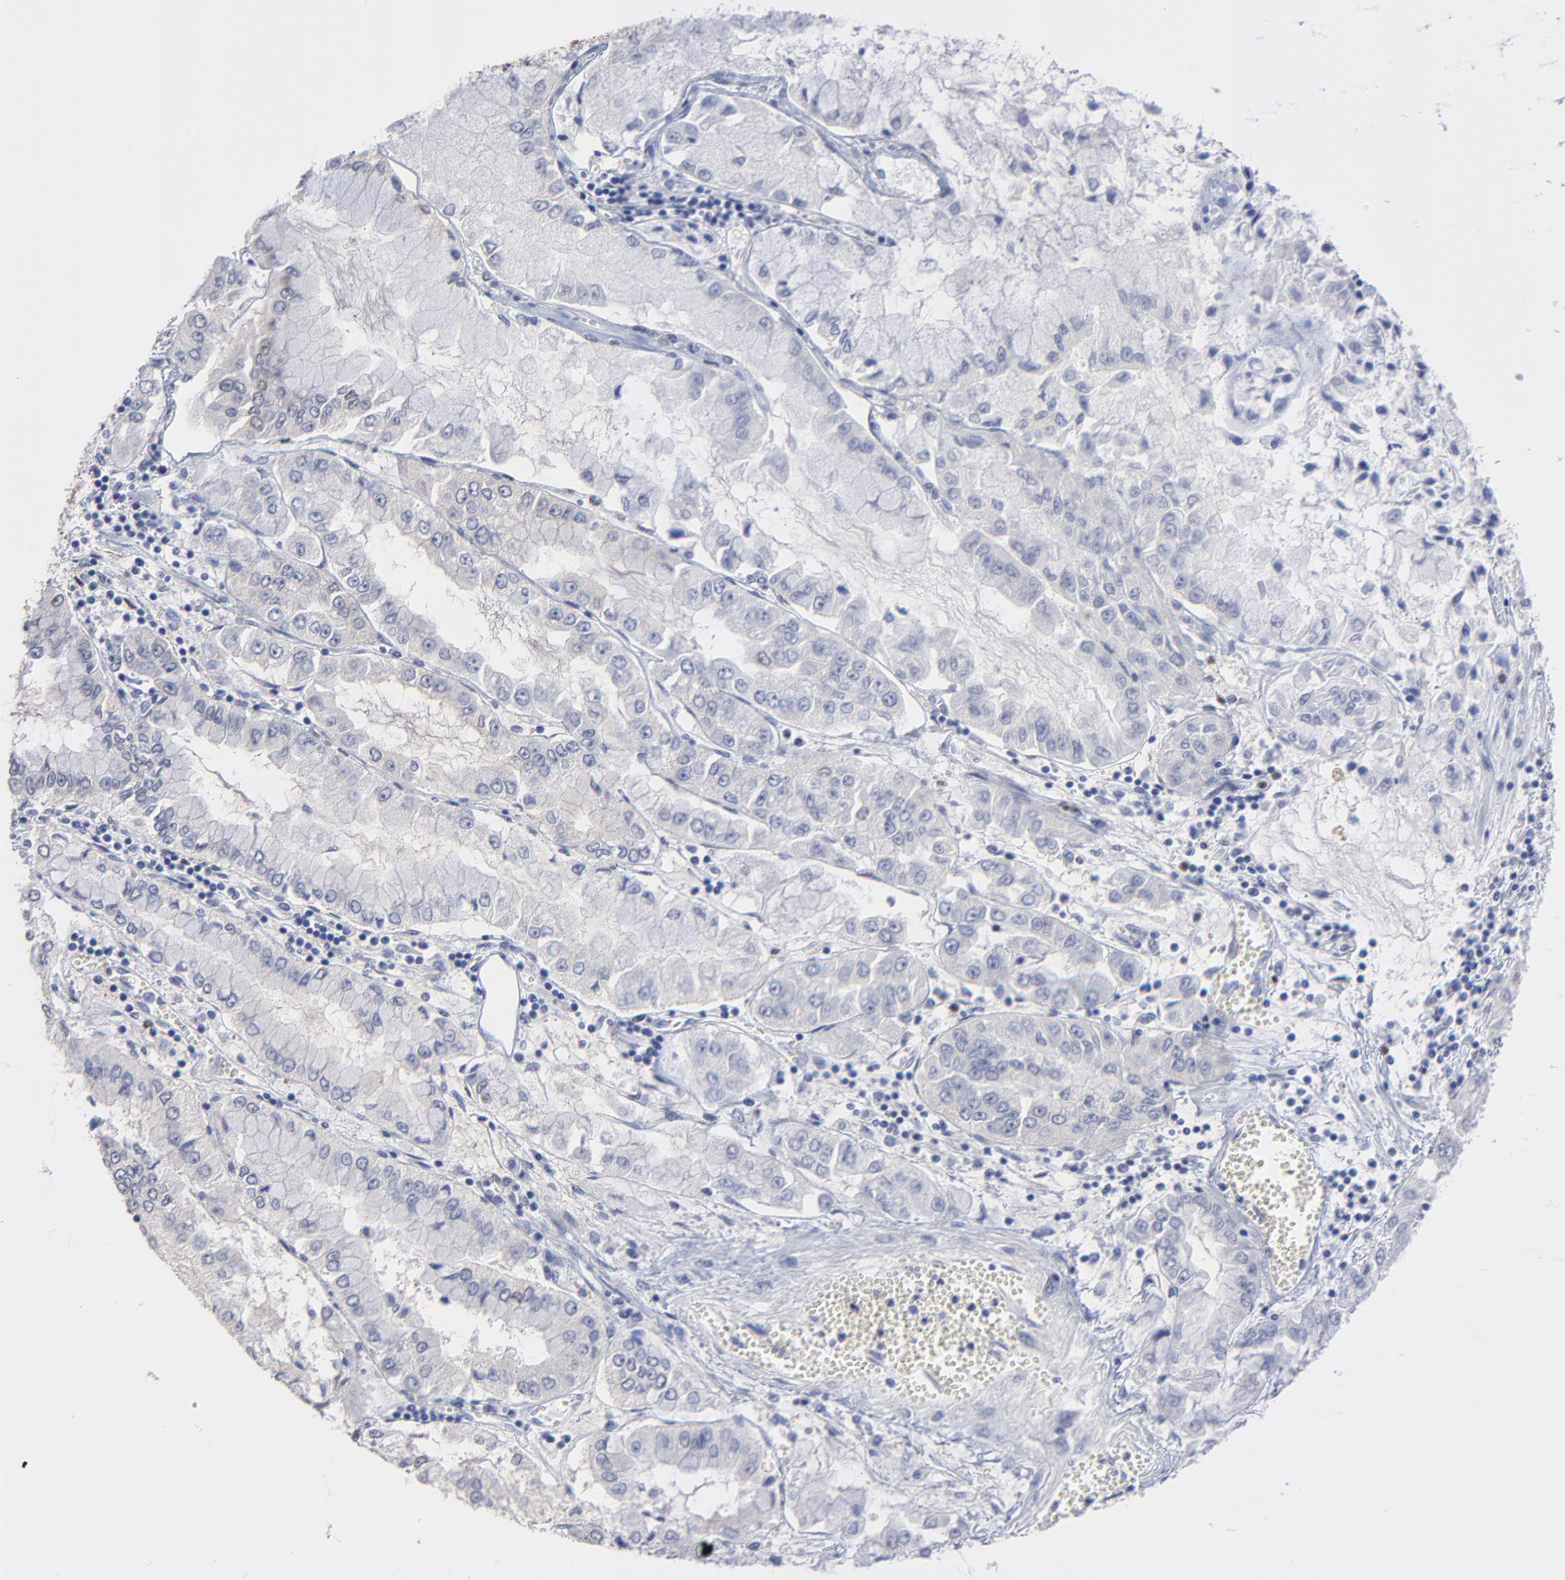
{"staining": {"intensity": "negative", "quantity": "none", "location": "none"}, "tissue": "liver cancer", "cell_type": "Tumor cells", "image_type": "cancer", "snomed": [{"axis": "morphology", "description": "Cholangiocarcinoma"}, {"axis": "topography", "description": "Liver"}], "caption": "Immunohistochemical staining of human liver cancer shows no significant staining in tumor cells.", "gene": "SMARCA1", "patient": {"sex": "female", "age": 79}}